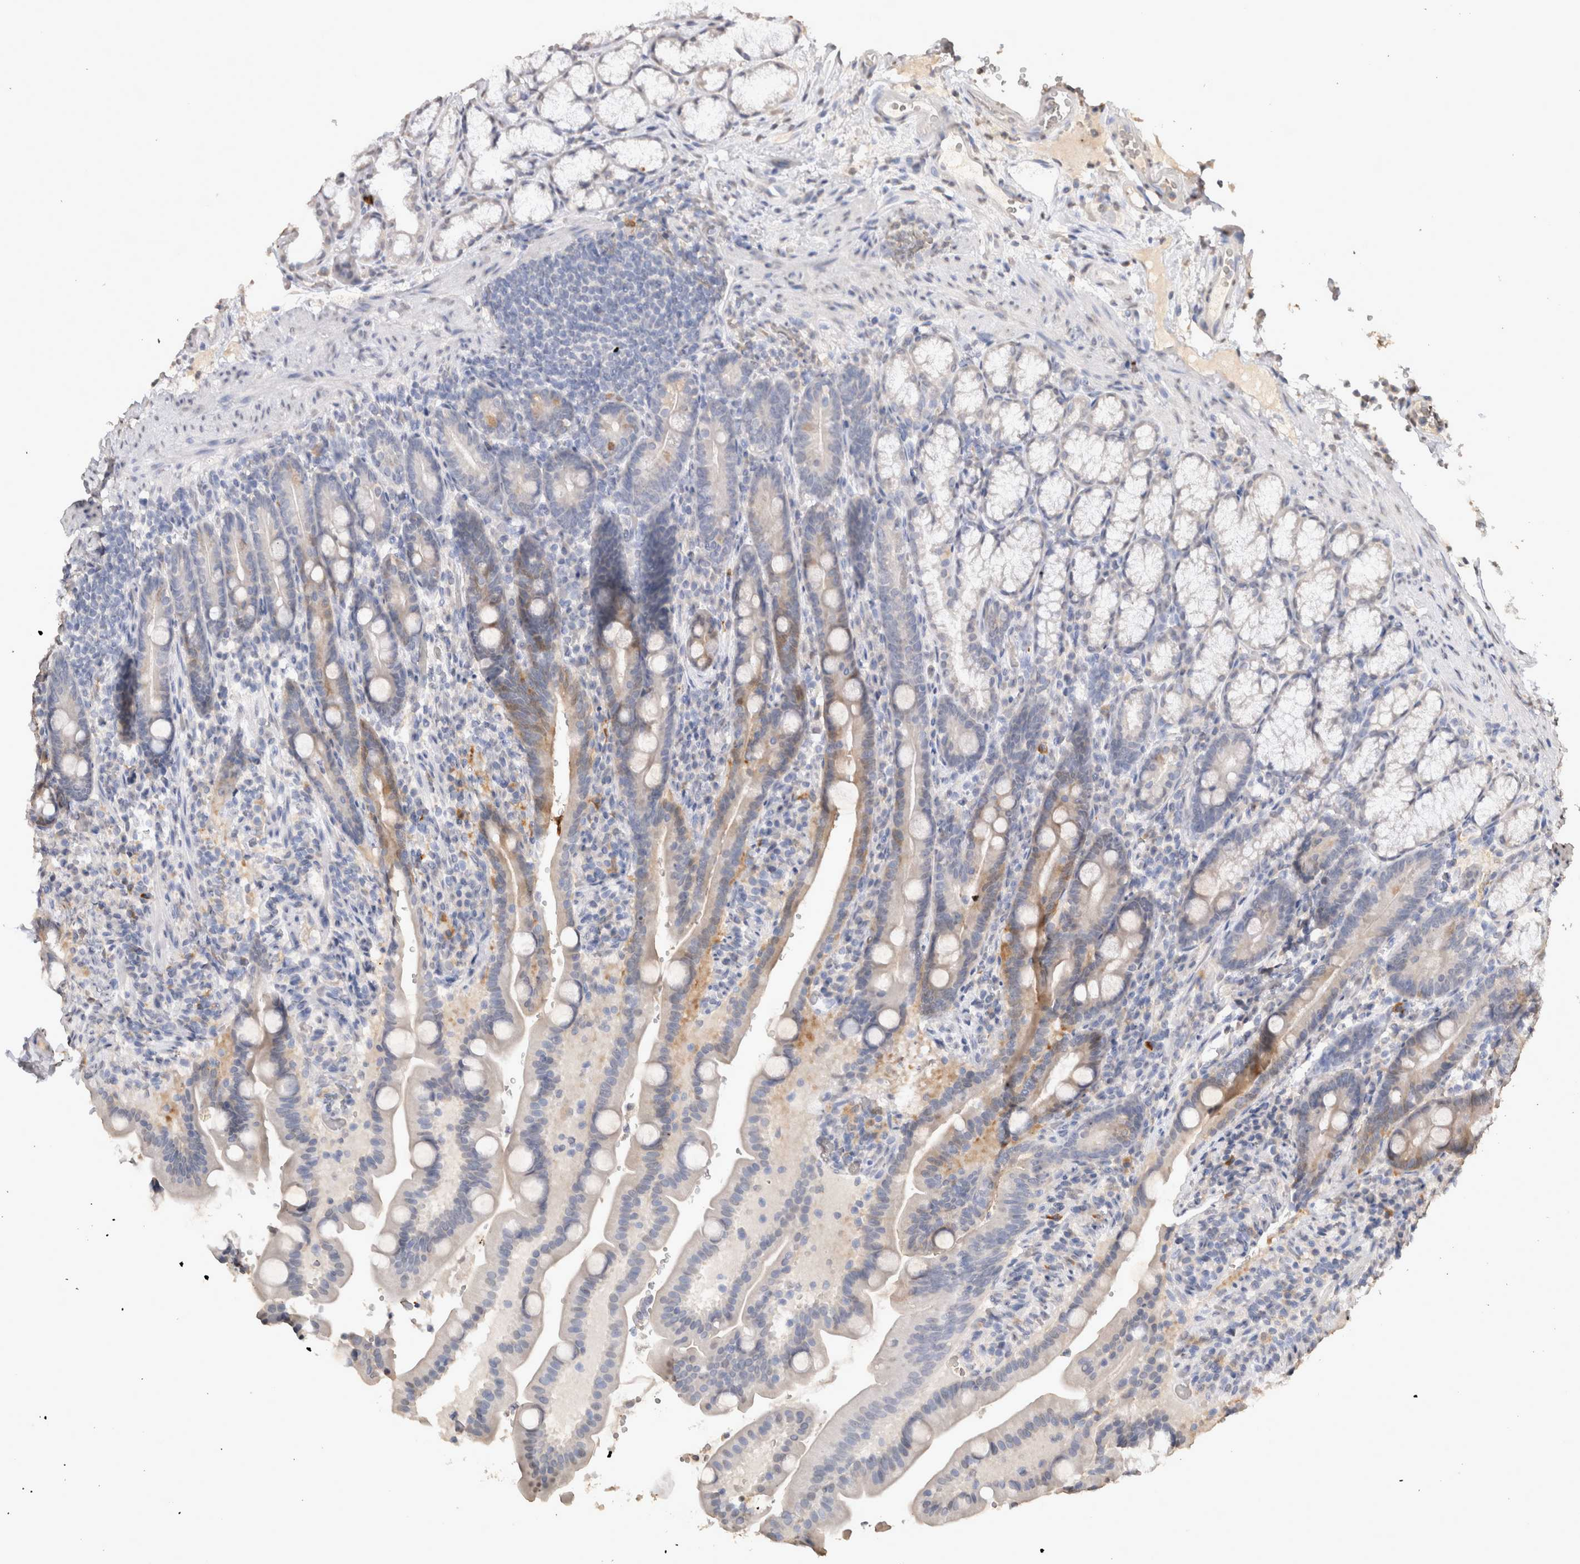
{"staining": {"intensity": "moderate", "quantity": "25%-75%", "location": "cytoplasmic/membranous"}, "tissue": "duodenum", "cell_type": "Glandular cells", "image_type": "normal", "snomed": [{"axis": "morphology", "description": "Normal tissue, NOS"}, {"axis": "topography", "description": "Duodenum"}], "caption": "The histopathology image shows immunohistochemical staining of normal duodenum. There is moderate cytoplasmic/membranous staining is present in about 25%-75% of glandular cells.", "gene": "LGALS2", "patient": {"sex": "male", "age": 54}}